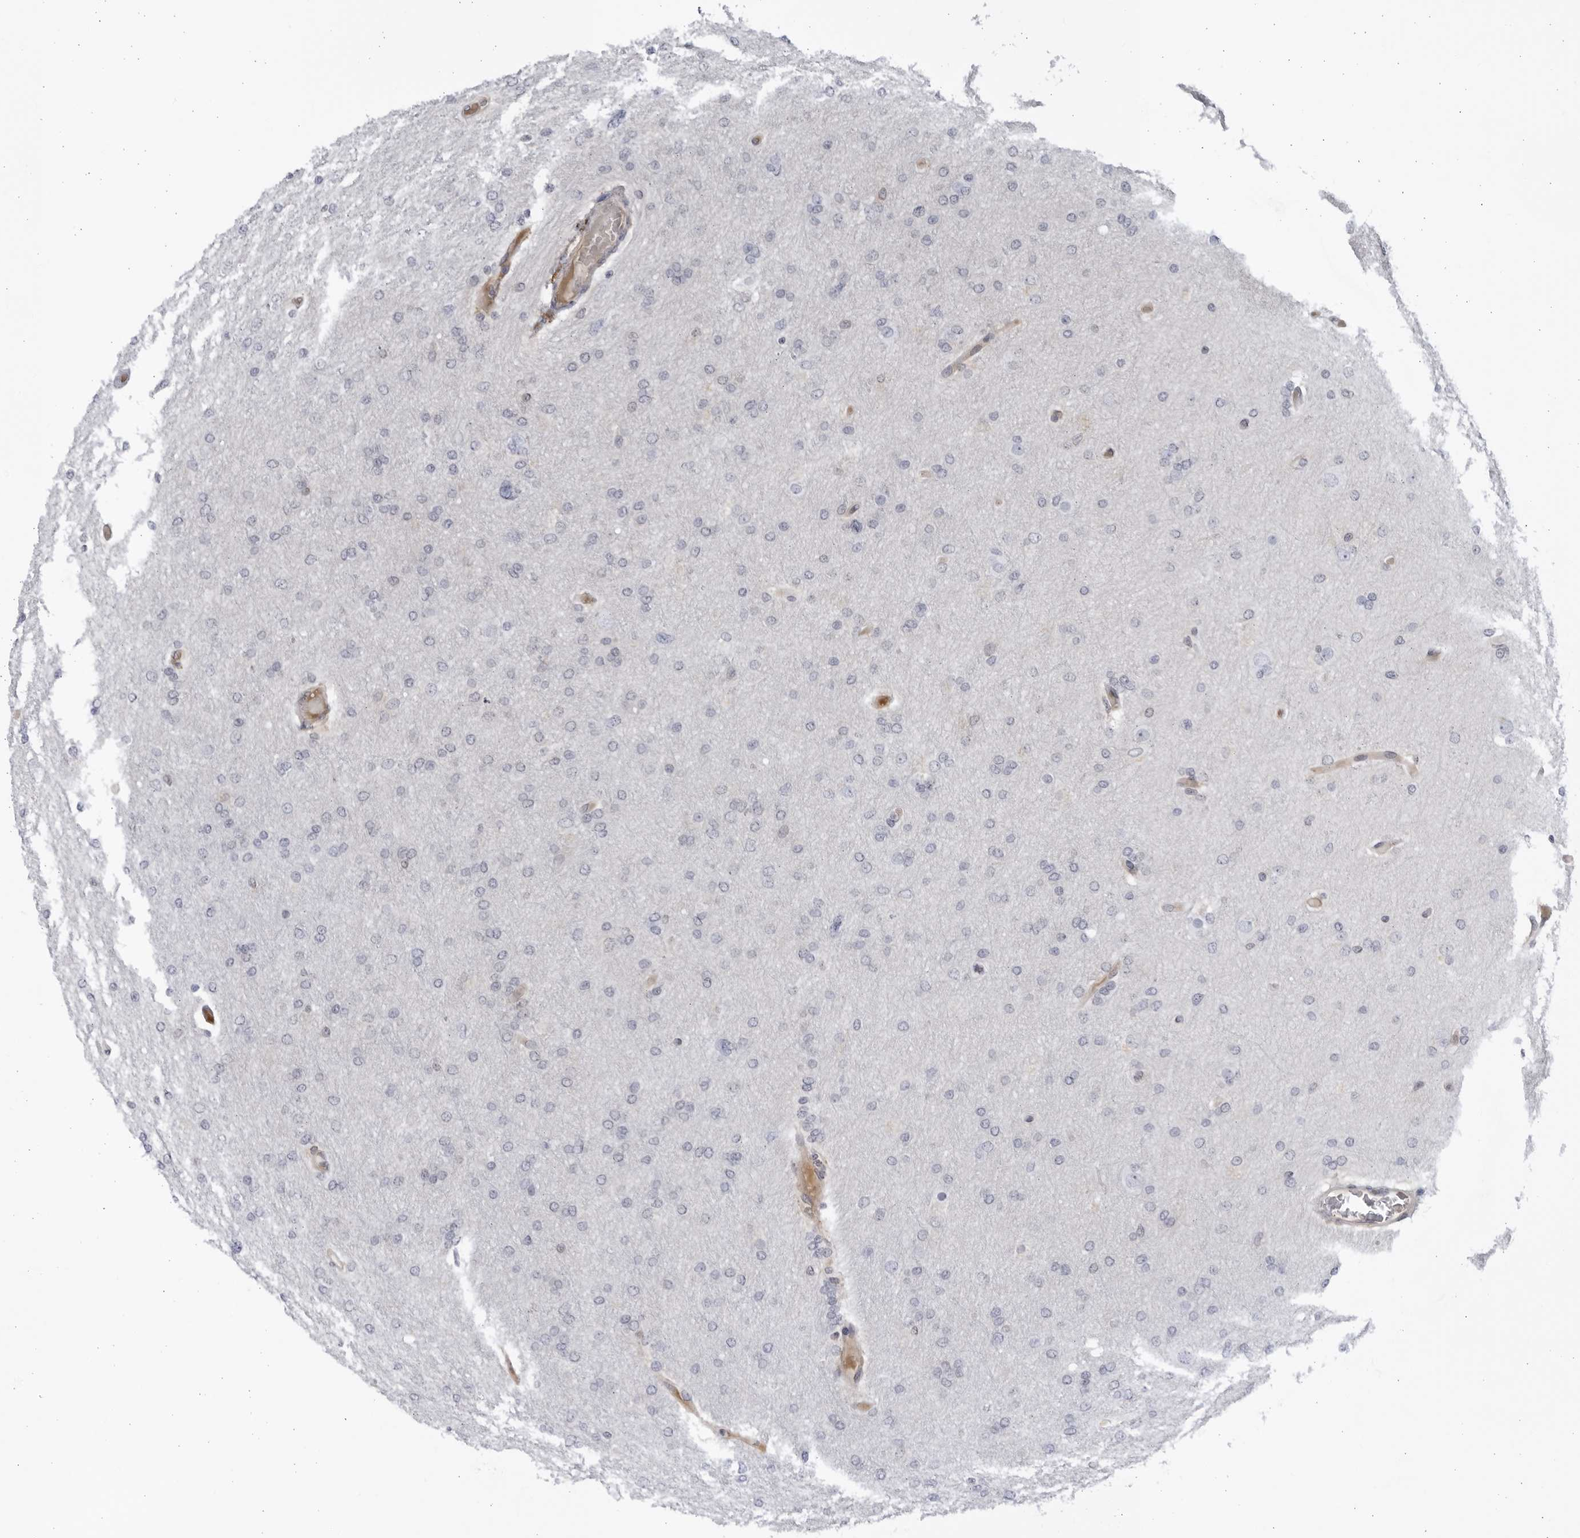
{"staining": {"intensity": "negative", "quantity": "none", "location": "none"}, "tissue": "glioma", "cell_type": "Tumor cells", "image_type": "cancer", "snomed": [{"axis": "morphology", "description": "Glioma, malignant, High grade"}, {"axis": "topography", "description": "Cerebral cortex"}], "caption": "Immunohistochemistry (IHC) histopathology image of neoplastic tissue: human glioma stained with DAB shows no significant protein expression in tumor cells.", "gene": "BMP2K", "patient": {"sex": "female", "age": 36}}